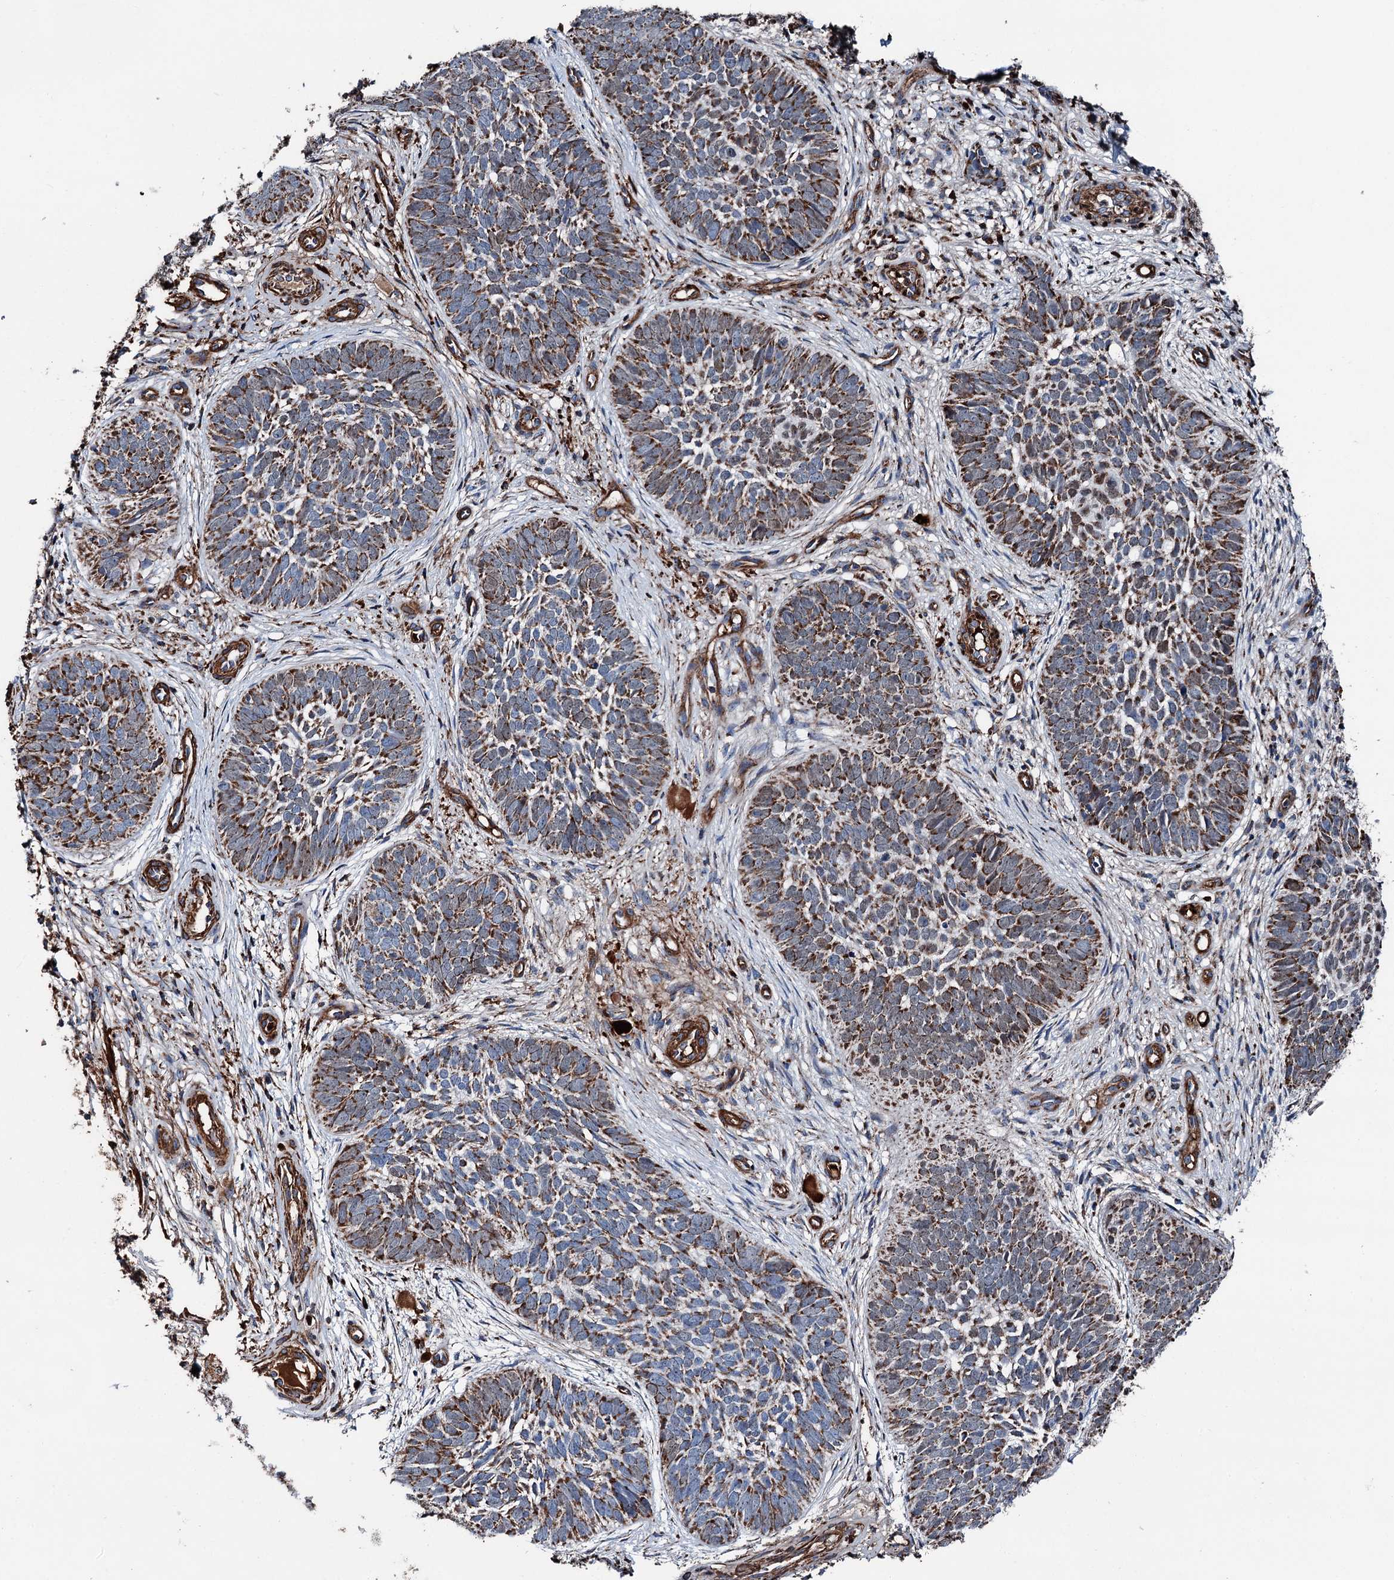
{"staining": {"intensity": "strong", "quantity": ">75%", "location": "cytoplasmic/membranous"}, "tissue": "skin cancer", "cell_type": "Tumor cells", "image_type": "cancer", "snomed": [{"axis": "morphology", "description": "Basal cell carcinoma"}, {"axis": "topography", "description": "Skin"}], "caption": "Immunohistochemical staining of human skin cancer displays high levels of strong cytoplasmic/membranous protein expression in approximately >75% of tumor cells.", "gene": "DDIAS", "patient": {"sex": "male", "age": 89}}